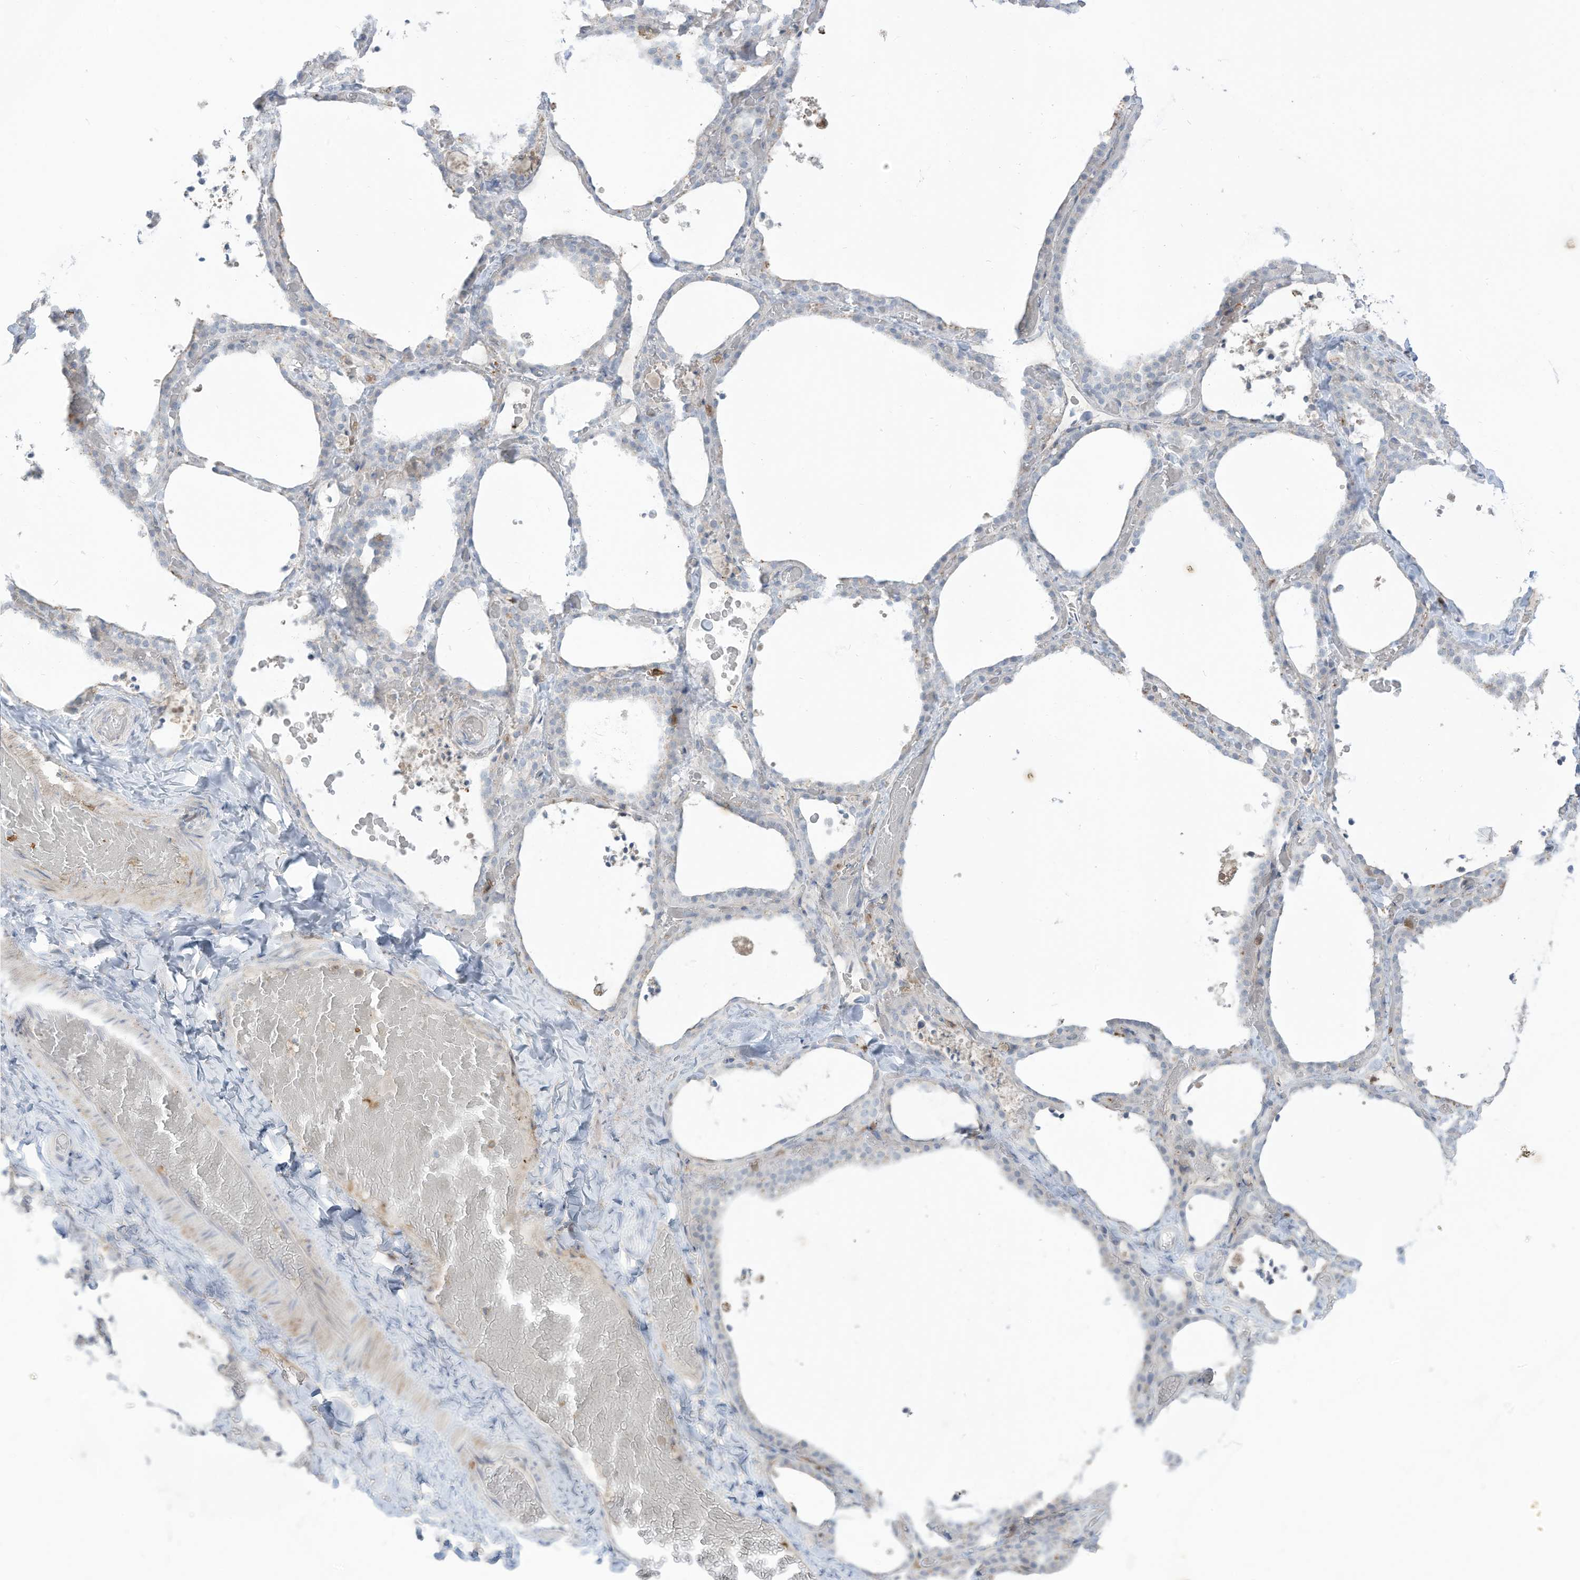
{"staining": {"intensity": "negative", "quantity": "none", "location": "none"}, "tissue": "thyroid gland", "cell_type": "Glandular cells", "image_type": "normal", "snomed": [{"axis": "morphology", "description": "Normal tissue, NOS"}, {"axis": "topography", "description": "Thyroid gland"}], "caption": "An IHC photomicrograph of normal thyroid gland is shown. There is no staining in glandular cells of thyroid gland.", "gene": "NOTO", "patient": {"sex": "female", "age": 22}}